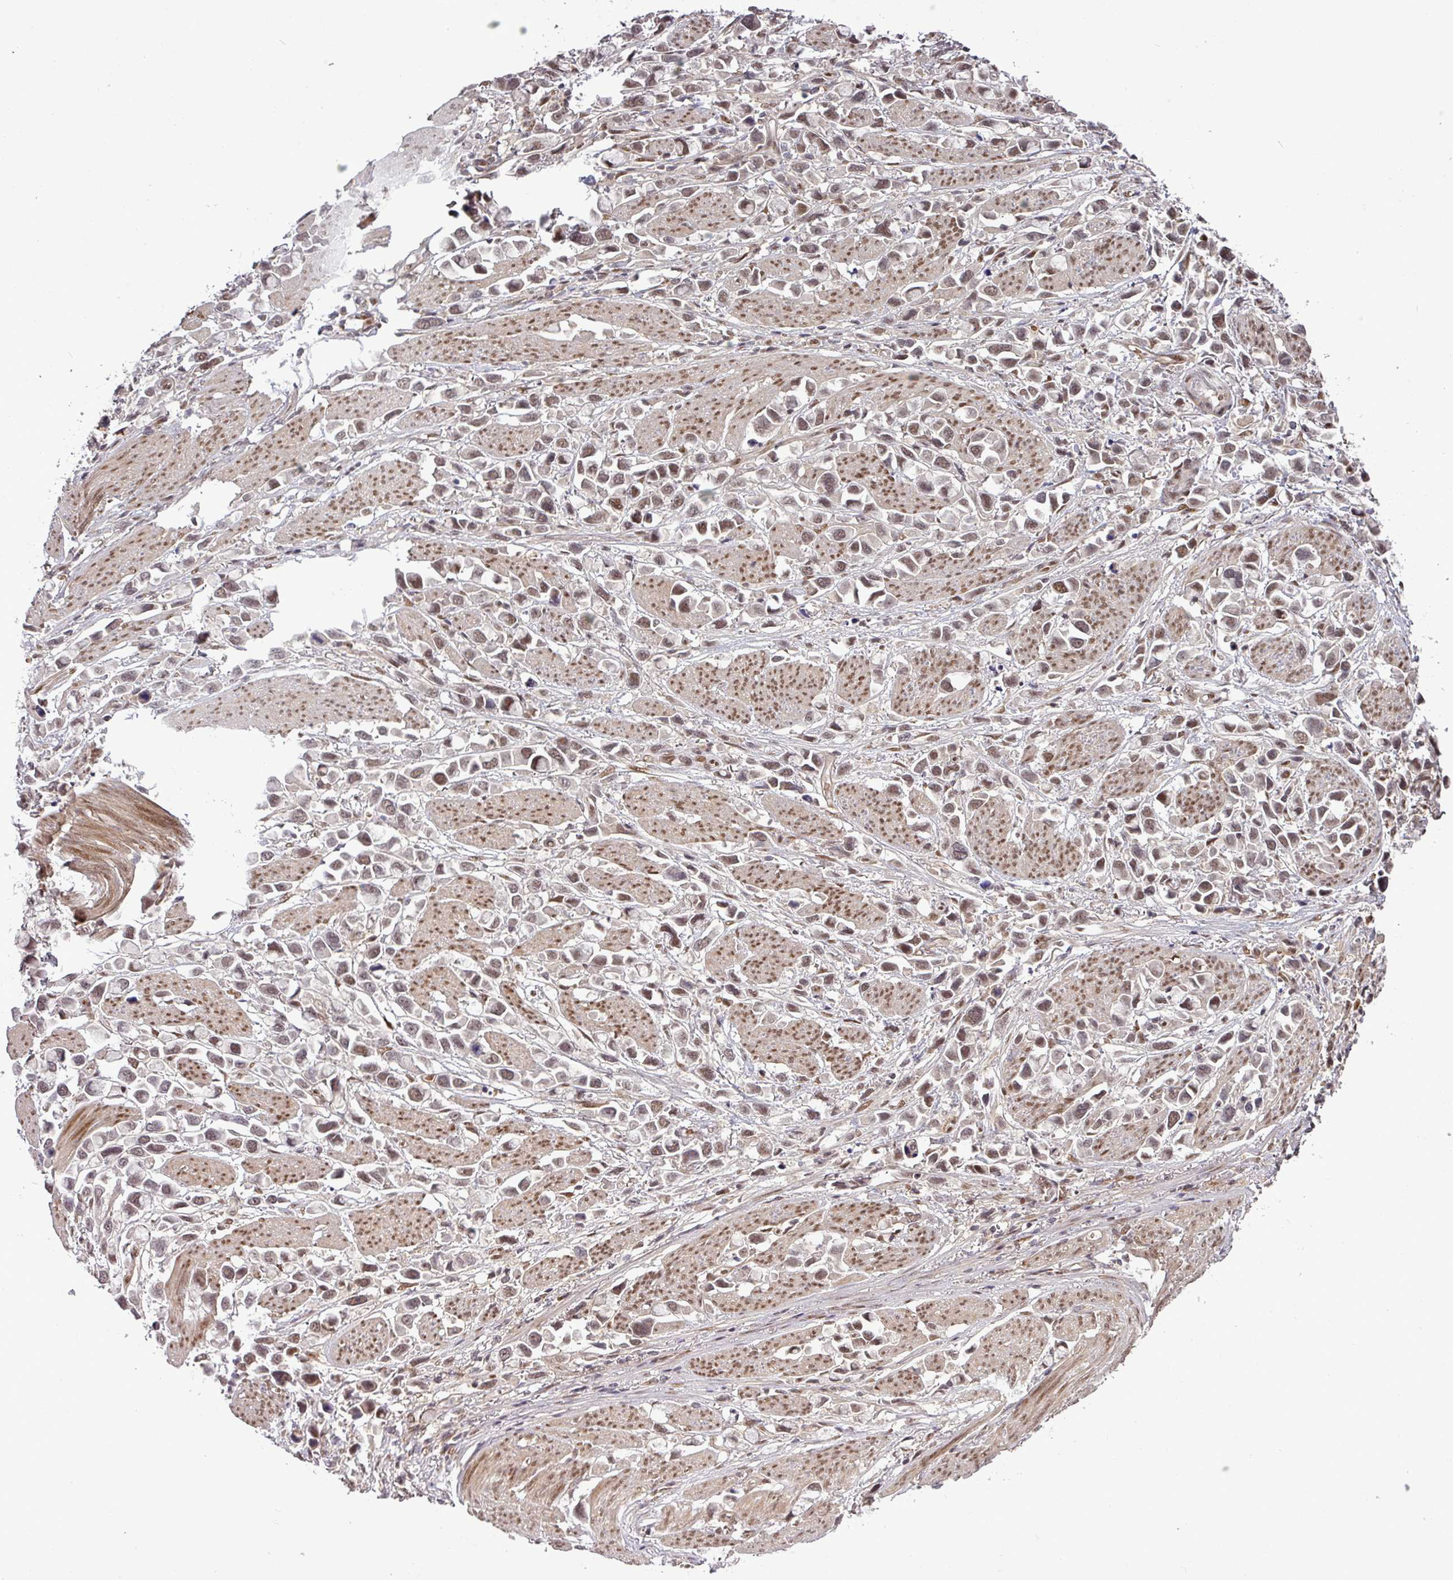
{"staining": {"intensity": "moderate", "quantity": ">75%", "location": "nuclear"}, "tissue": "stomach cancer", "cell_type": "Tumor cells", "image_type": "cancer", "snomed": [{"axis": "morphology", "description": "Adenocarcinoma, NOS"}, {"axis": "topography", "description": "Stomach"}], "caption": "Human stomach cancer (adenocarcinoma) stained for a protein (brown) displays moderate nuclear positive expression in approximately >75% of tumor cells.", "gene": "CIC", "patient": {"sex": "female", "age": 81}}